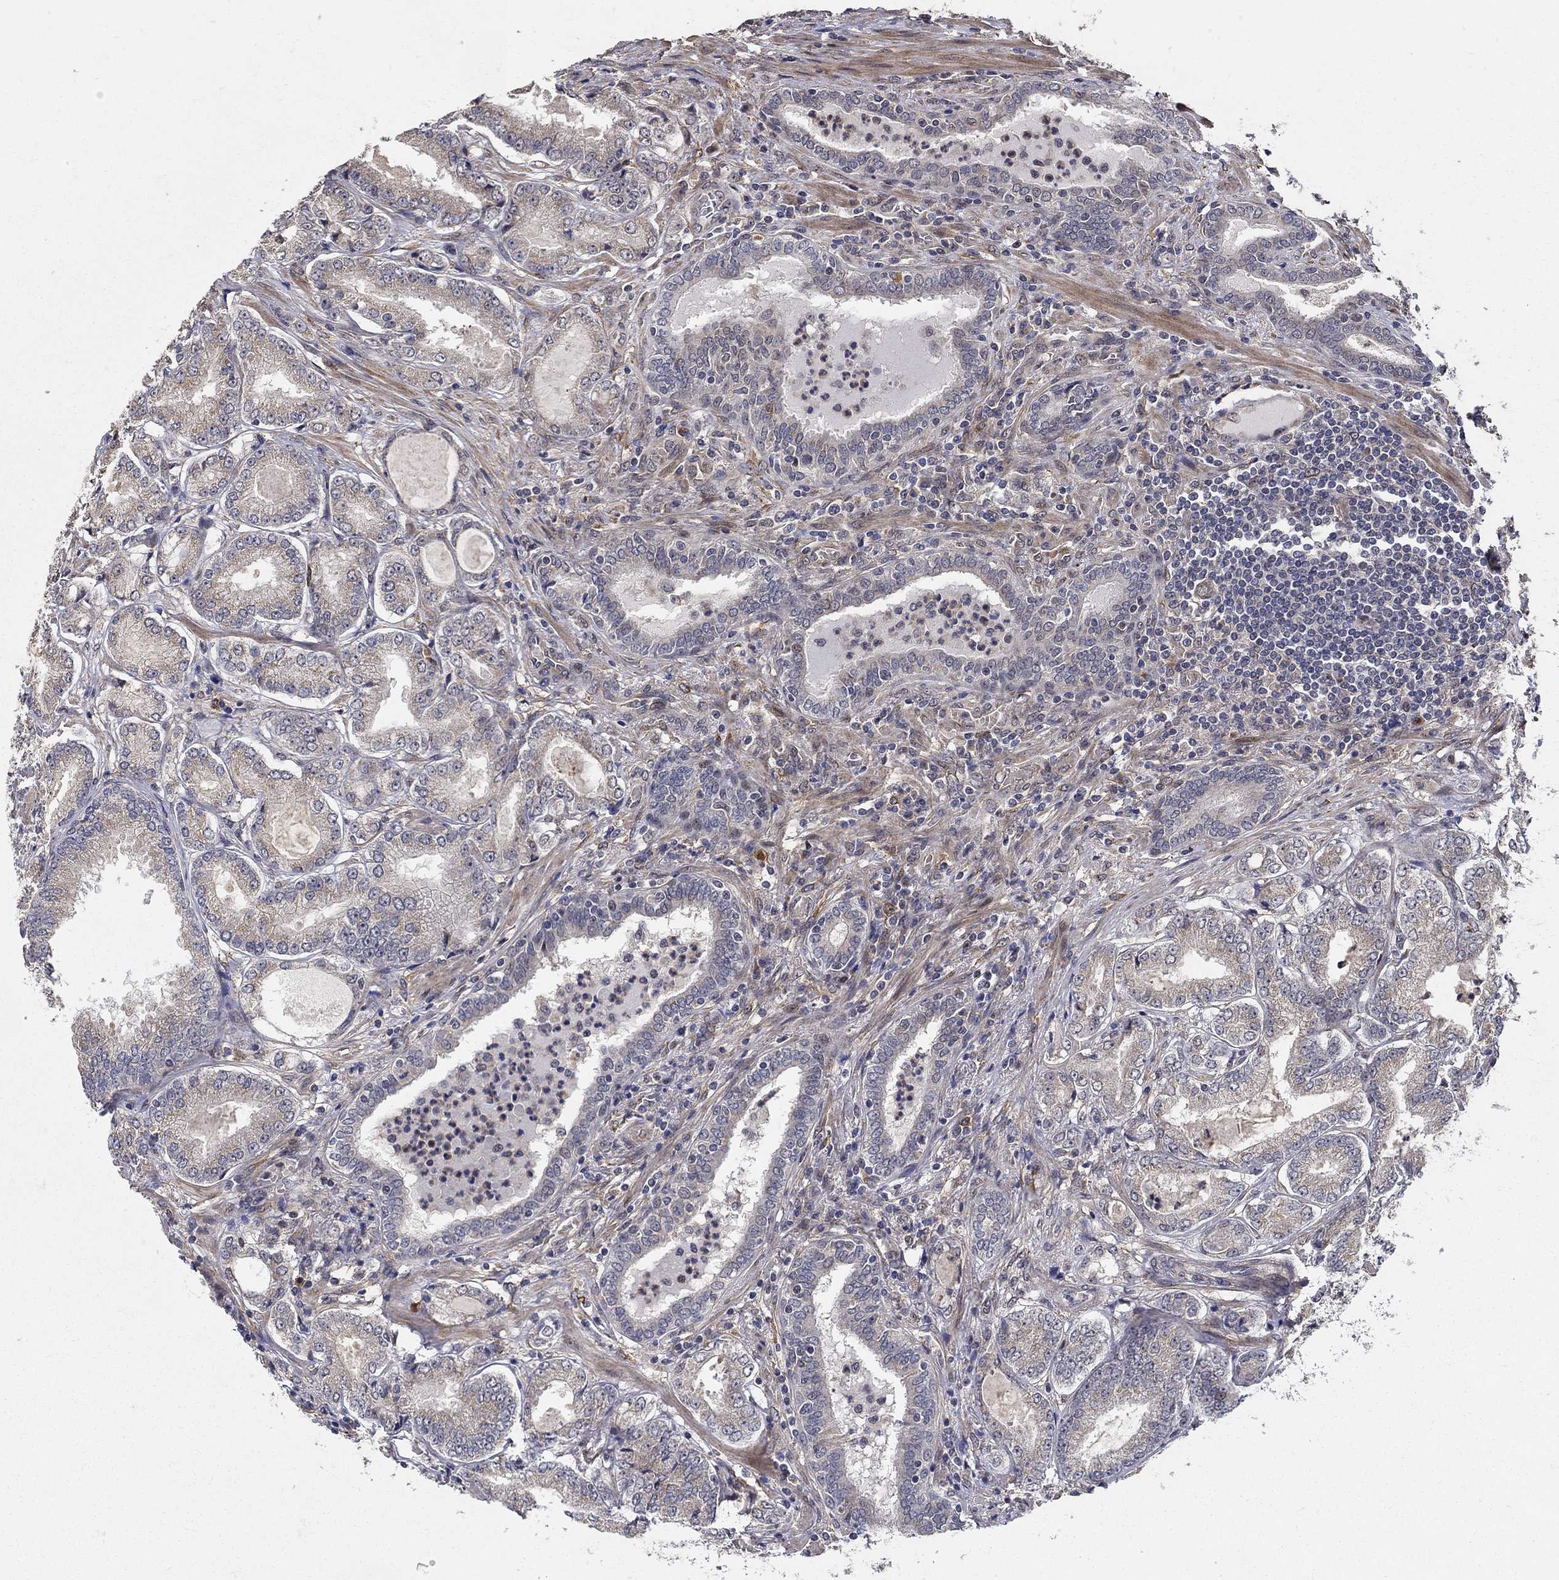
{"staining": {"intensity": "weak", "quantity": "25%-75%", "location": "cytoplasmic/membranous"}, "tissue": "prostate cancer", "cell_type": "Tumor cells", "image_type": "cancer", "snomed": [{"axis": "morphology", "description": "Adenocarcinoma, NOS"}, {"axis": "topography", "description": "Prostate"}], "caption": "DAB (3,3'-diaminobenzidine) immunohistochemical staining of human adenocarcinoma (prostate) demonstrates weak cytoplasmic/membranous protein expression in about 25%-75% of tumor cells.", "gene": "ZNF594", "patient": {"sex": "male", "age": 65}}